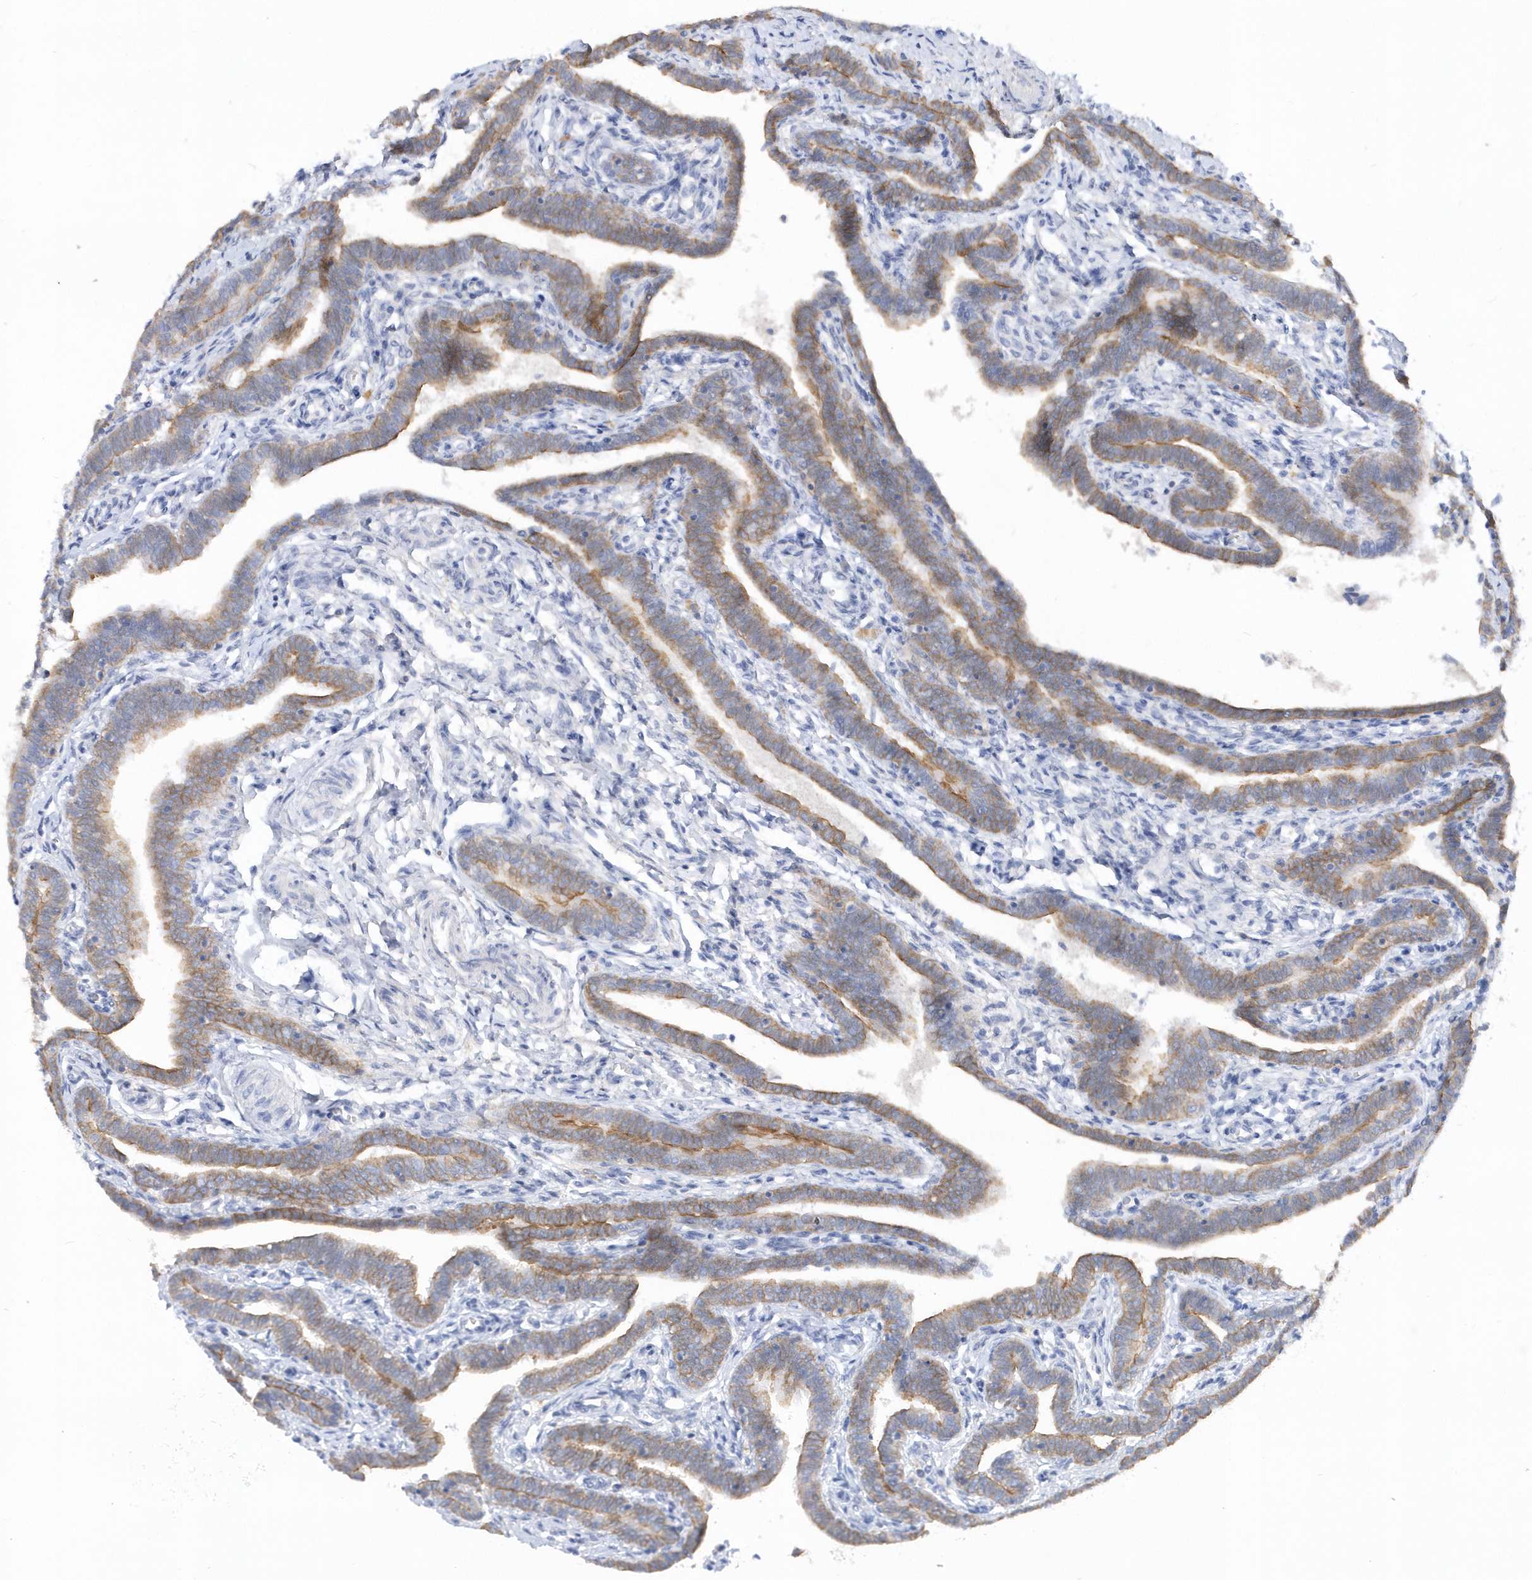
{"staining": {"intensity": "moderate", "quantity": "25%-75%", "location": "cytoplasmic/membranous"}, "tissue": "fallopian tube", "cell_type": "Glandular cells", "image_type": "normal", "snomed": [{"axis": "morphology", "description": "Normal tissue, NOS"}, {"axis": "topography", "description": "Fallopian tube"}], "caption": "A brown stain shows moderate cytoplasmic/membranous staining of a protein in glandular cells of normal human fallopian tube. Nuclei are stained in blue.", "gene": "RPEL1", "patient": {"sex": "female", "age": 36}}